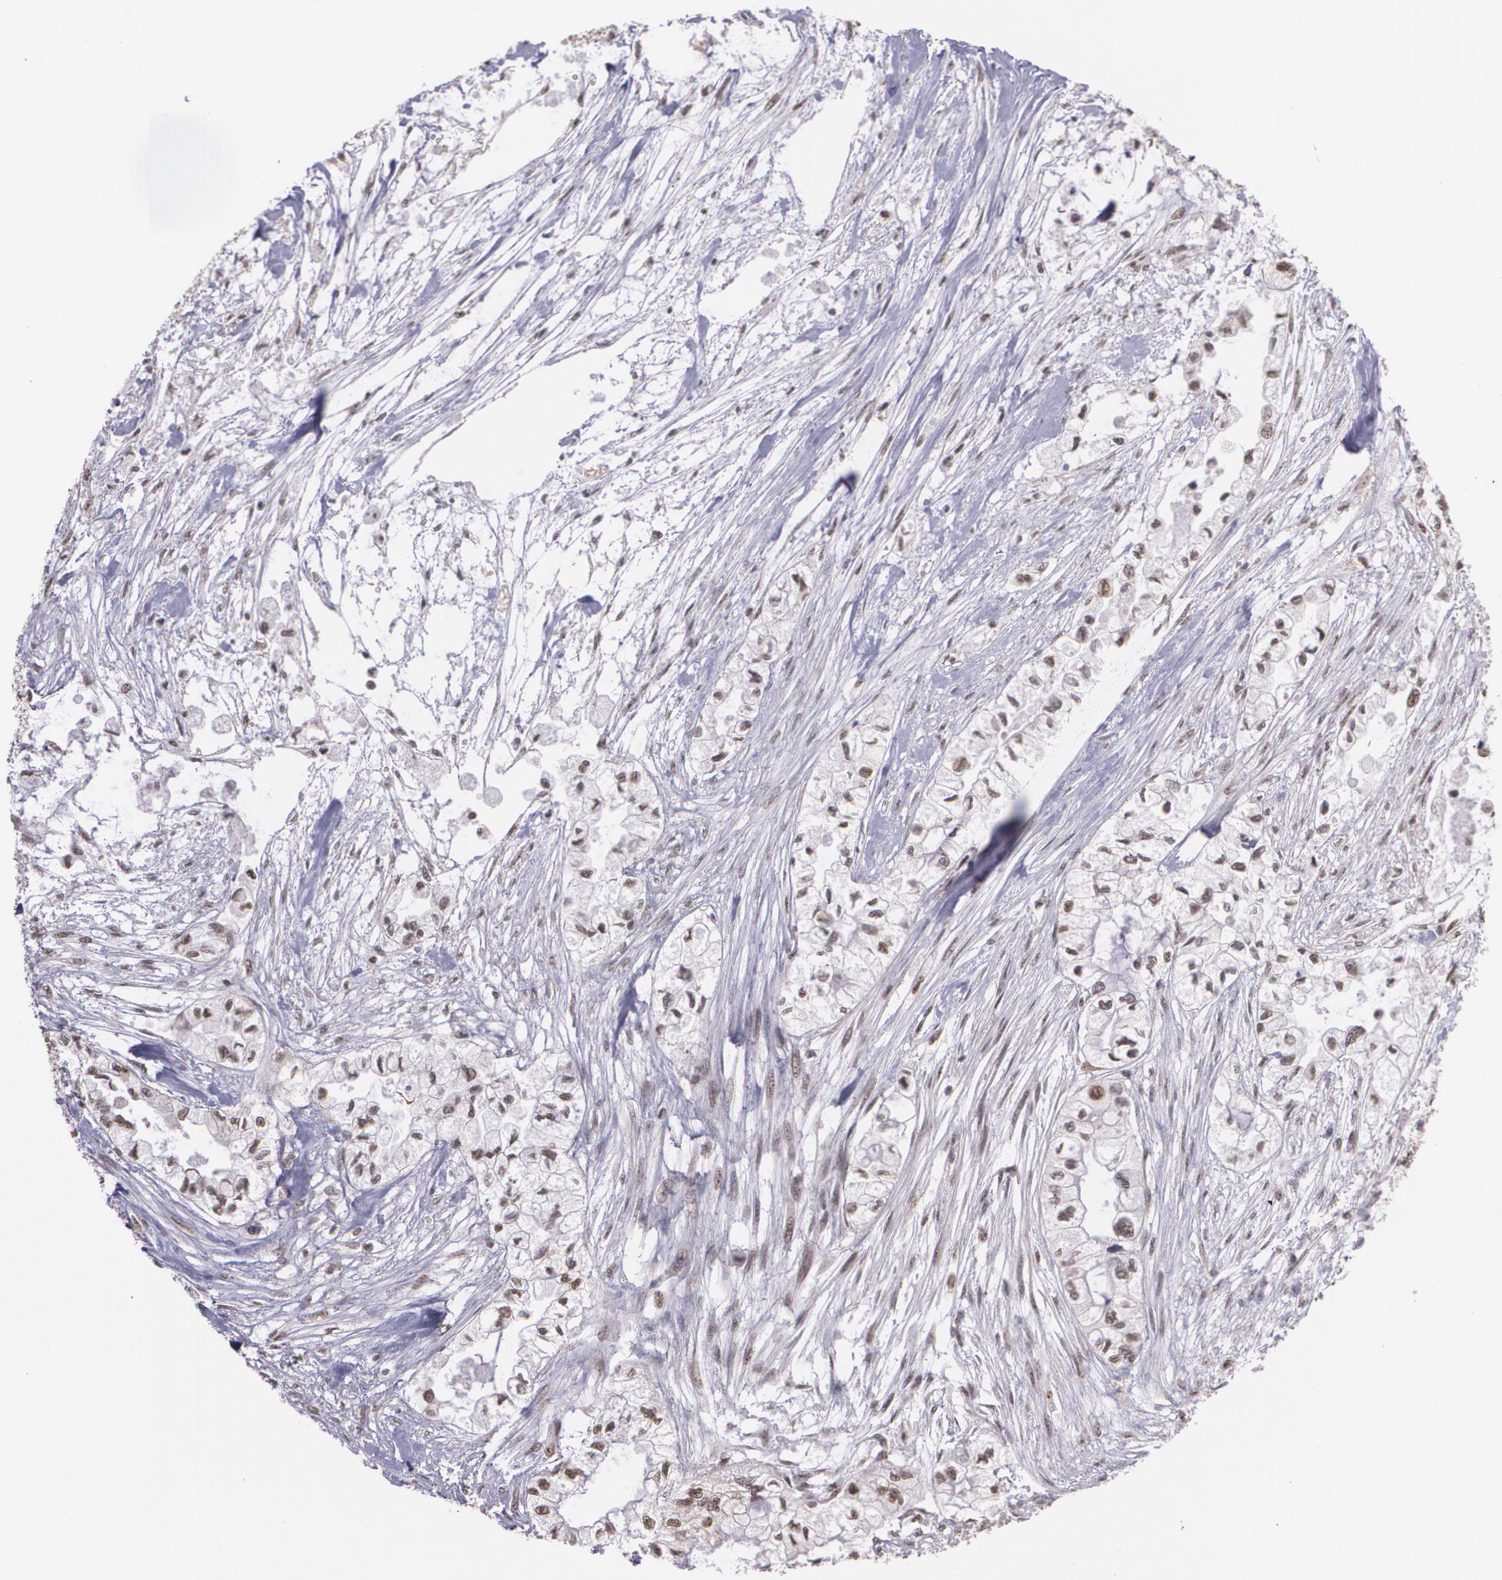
{"staining": {"intensity": "moderate", "quantity": ">75%", "location": "nuclear"}, "tissue": "pancreatic cancer", "cell_type": "Tumor cells", "image_type": "cancer", "snomed": [{"axis": "morphology", "description": "Adenocarcinoma, NOS"}, {"axis": "topography", "description": "Pancreas"}], "caption": "Protein expression analysis of pancreatic cancer displays moderate nuclear positivity in approximately >75% of tumor cells.", "gene": "C6orf15", "patient": {"sex": "male", "age": 79}}